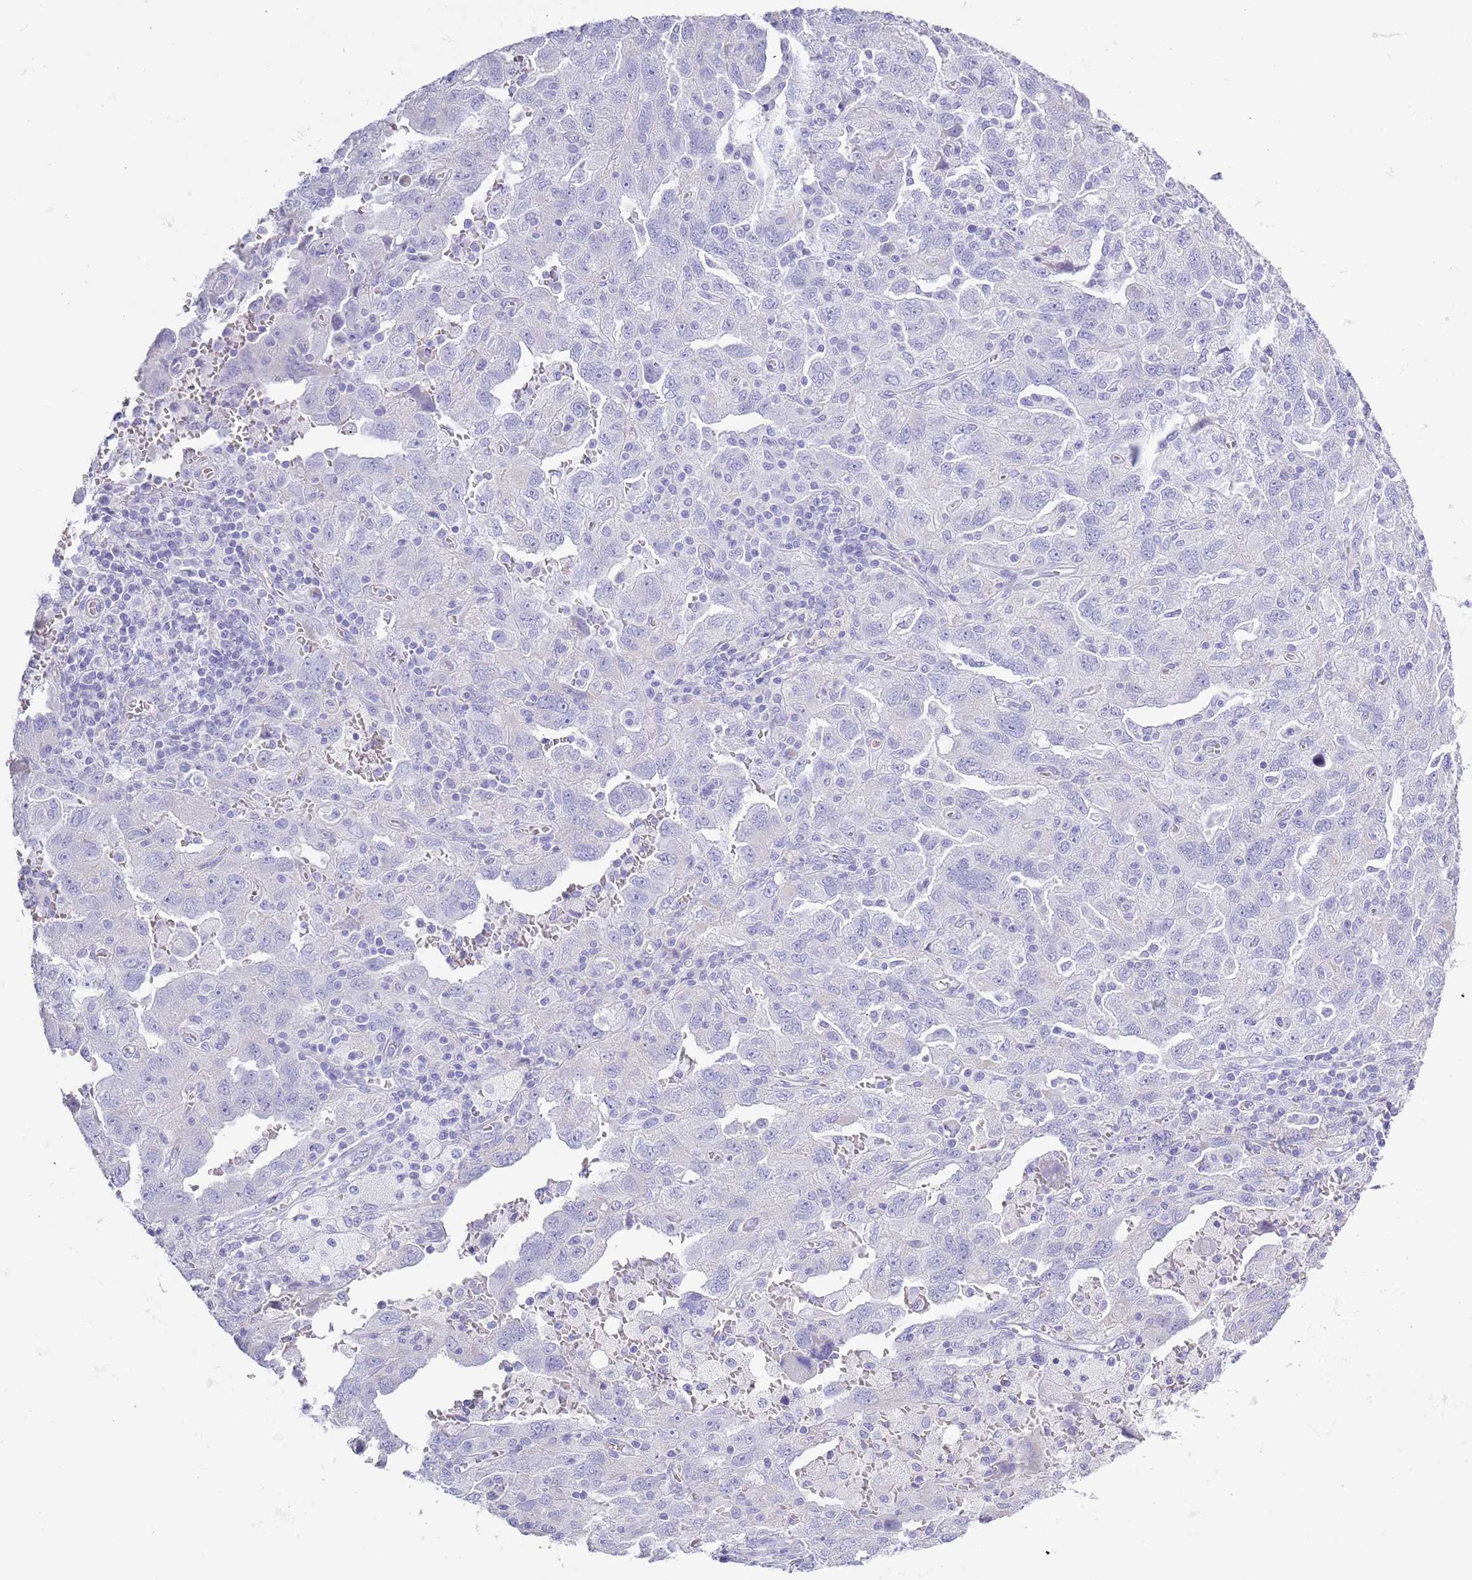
{"staining": {"intensity": "negative", "quantity": "none", "location": "none"}, "tissue": "ovarian cancer", "cell_type": "Tumor cells", "image_type": "cancer", "snomed": [{"axis": "morphology", "description": "Carcinoma, NOS"}, {"axis": "morphology", "description": "Cystadenocarcinoma, serous, NOS"}, {"axis": "topography", "description": "Ovary"}], "caption": "A high-resolution image shows immunohistochemistry staining of carcinoma (ovarian), which exhibits no significant staining in tumor cells.", "gene": "ACR", "patient": {"sex": "female", "age": 69}}